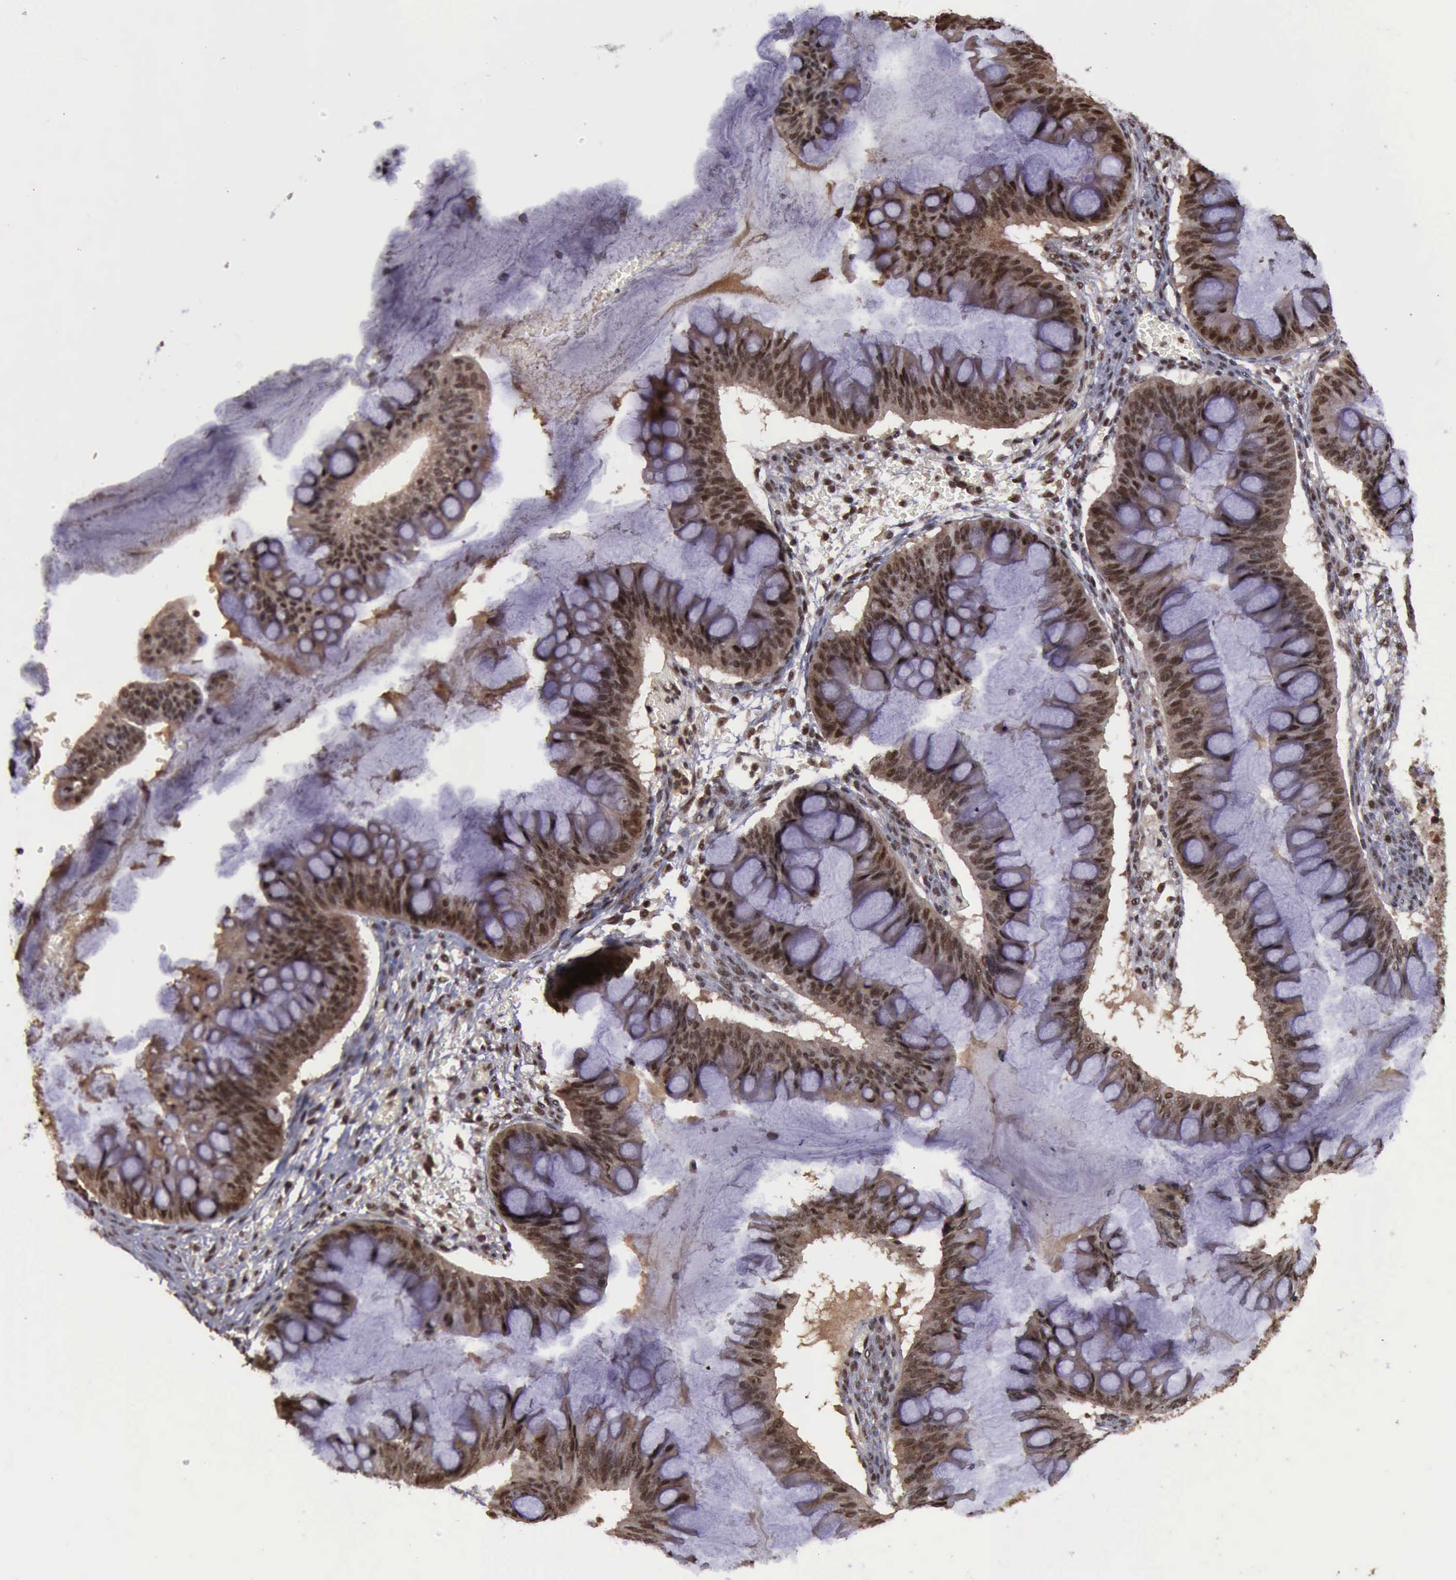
{"staining": {"intensity": "strong", "quantity": ">75%", "location": "cytoplasmic/membranous,nuclear"}, "tissue": "ovarian cancer", "cell_type": "Tumor cells", "image_type": "cancer", "snomed": [{"axis": "morphology", "description": "Cystadenocarcinoma, mucinous, NOS"}, {"axis": "topography", "description": "Ovary"}], "caption": "IHC of human mucinous cystadenocarcinoma (ovarian) demonstrates high levels of strong cytoplasmic/membranous and nuclear positivity in about >75% of tumor cells. The staining was performed using DAB (3,3'-diaminobenzidine), with brown indicating positive protein expression. Nuclei are stained blue with hematoxylin.", "gene": "TRMT2A", "patient": {"sex": "female", "age": 73}}